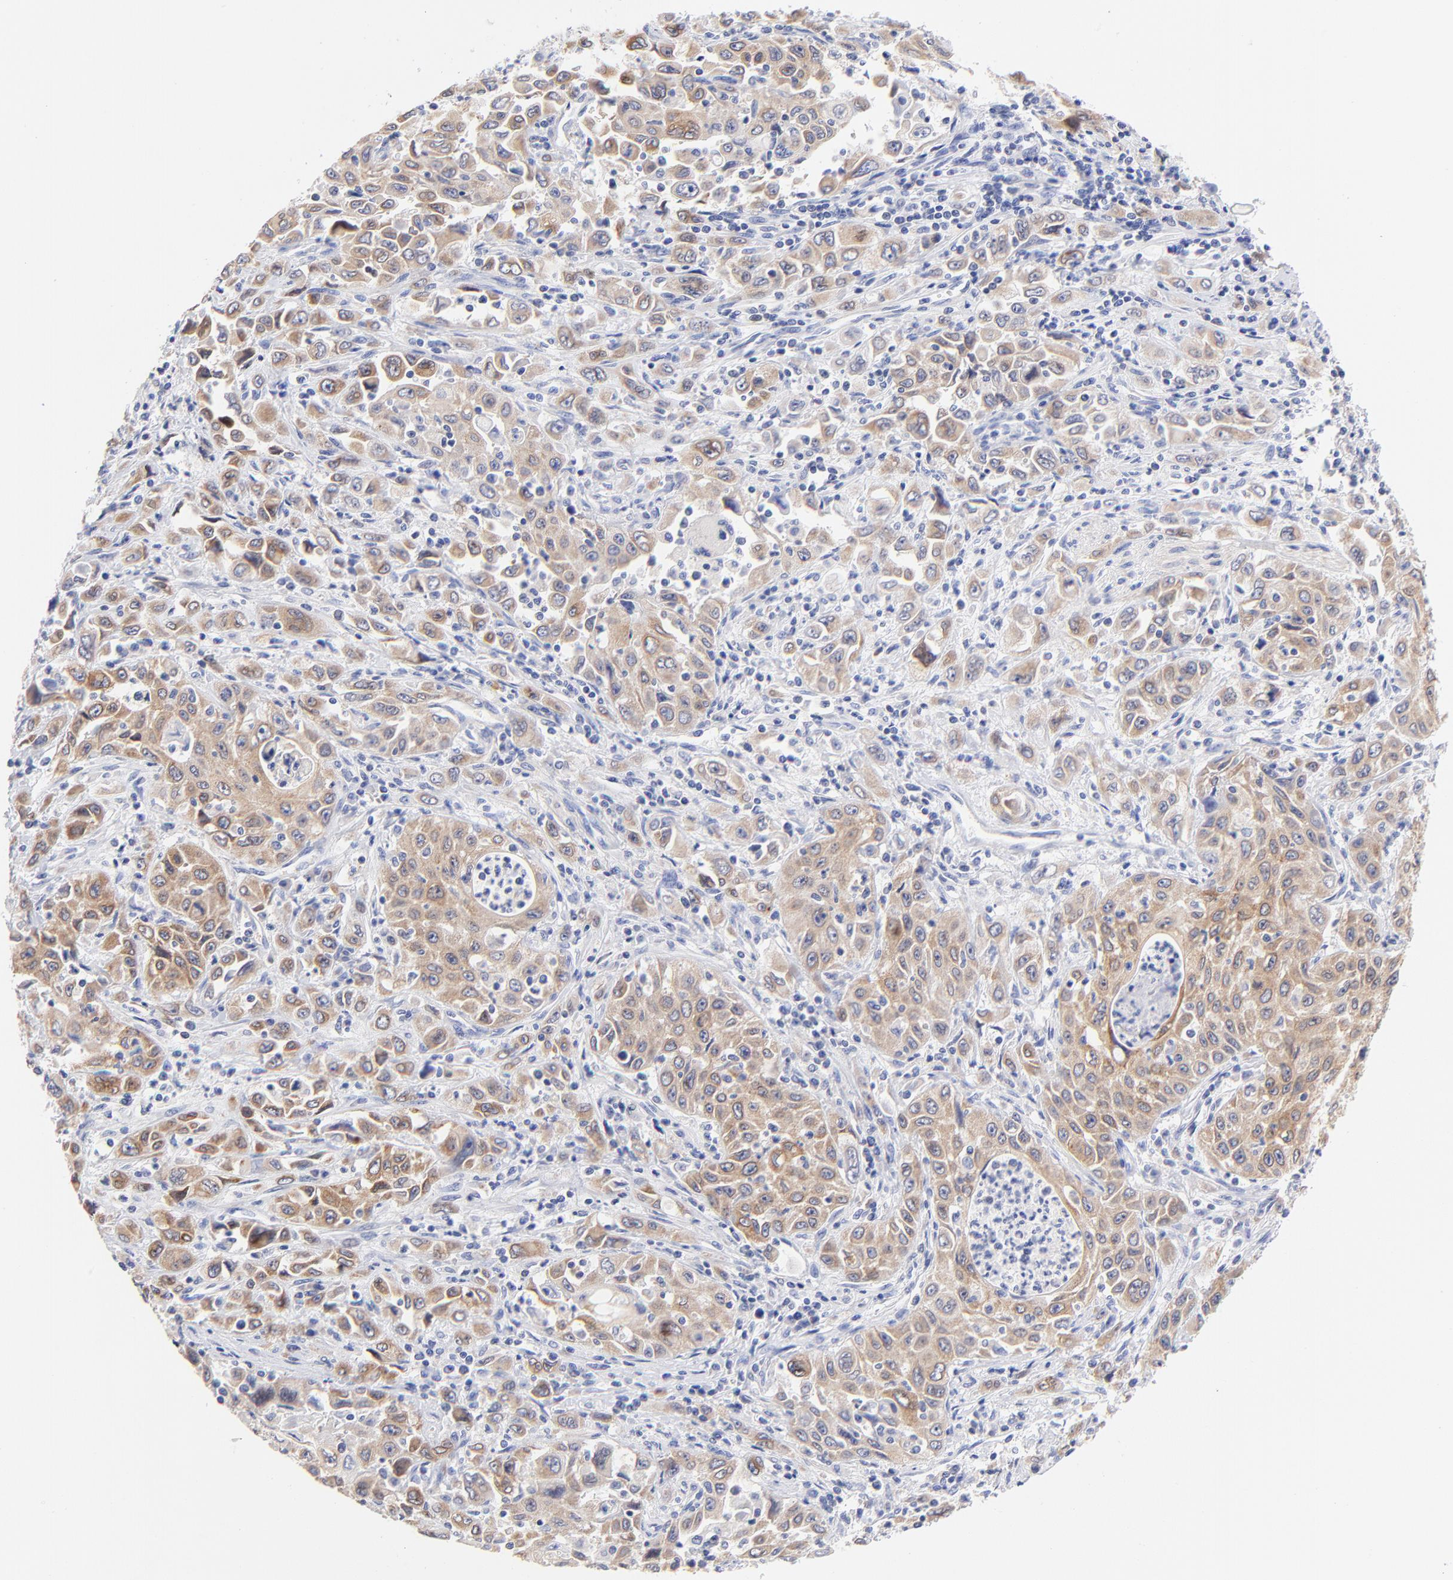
{"staining": {"intensity": "moderate", "quantity": ">75%", "location": "cytoplasmic/membranous"}, "tissue": "pancreatic cancer", "cell_type": "Tumor cells", "image_type": "cancer", "snomed": [{"axis": "morphology", "description": "Adenocarcinoma, NOS"}, {"axis": "topography", "description": "Pancreas"}], "caption": "This photomicrograph exhibits IHC staining of human pancreatic adenocarcinoma, with medium moderate cytoplasmic/membranous positivity in about >75% of tumor cells.", "gene": "EBP", "patient": {"sex": "male", "age": 70}}